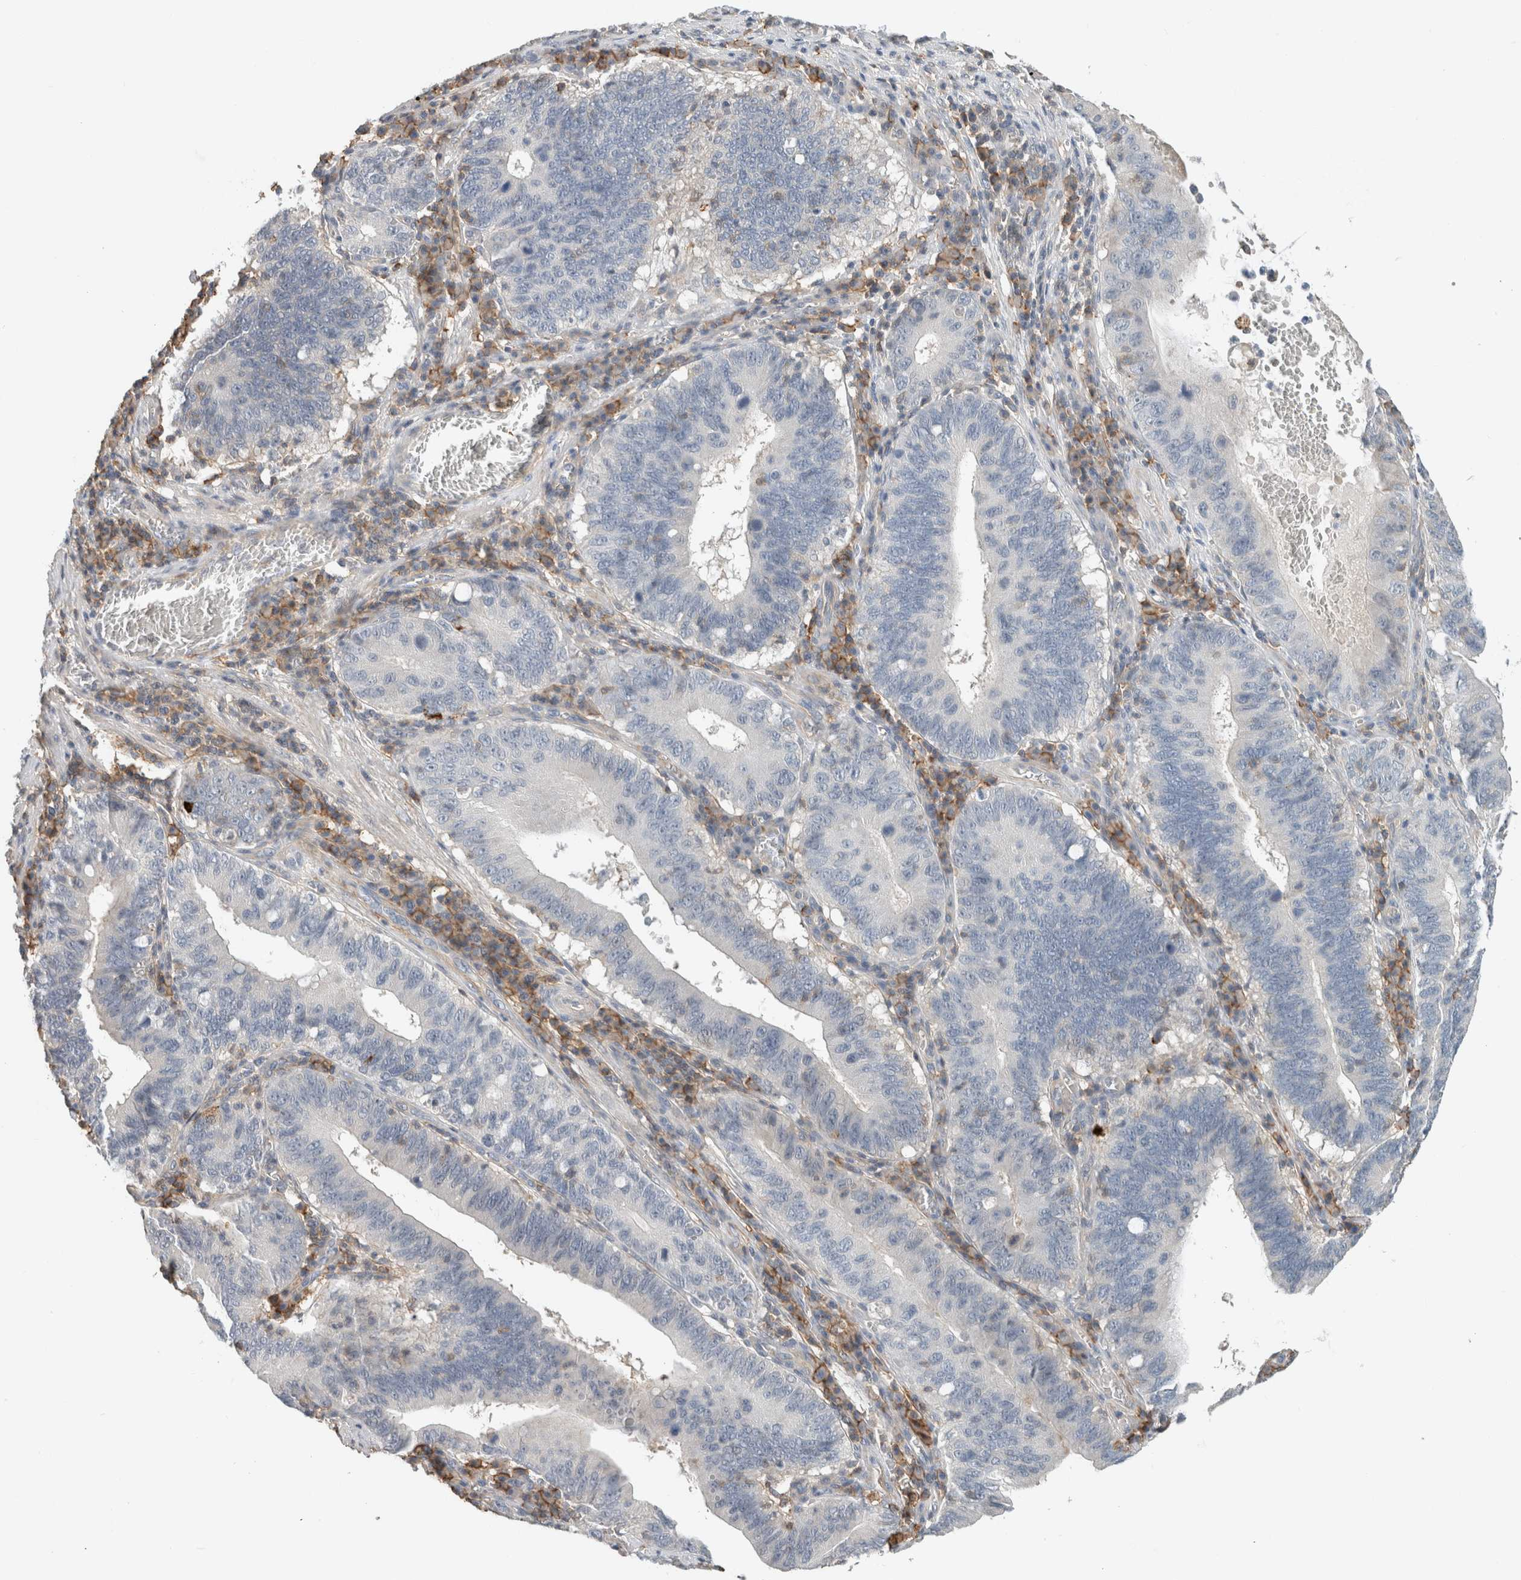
{"staining": {"intensity": "negative", "quantity": "none", "location": "none"}, "tissue": "stomach cancer", "cell_type": "Tumor cells", "image_type": "cancer", "snomed": [{"axis": "morphology", "description": "Adenocarcinoma, NOS"}, {"axis": "topography", "description": "Stomach"}, {"axis": "topography", "description": "Gastric cardia"}], "caption": "Protein analysis of stomach cancer displays no significant staining in tumor cells. (DAB IHC with hematoxylin counter stain).", "gene": "ERCC6L2", "patient": {"sex": "male", "age": 59}}